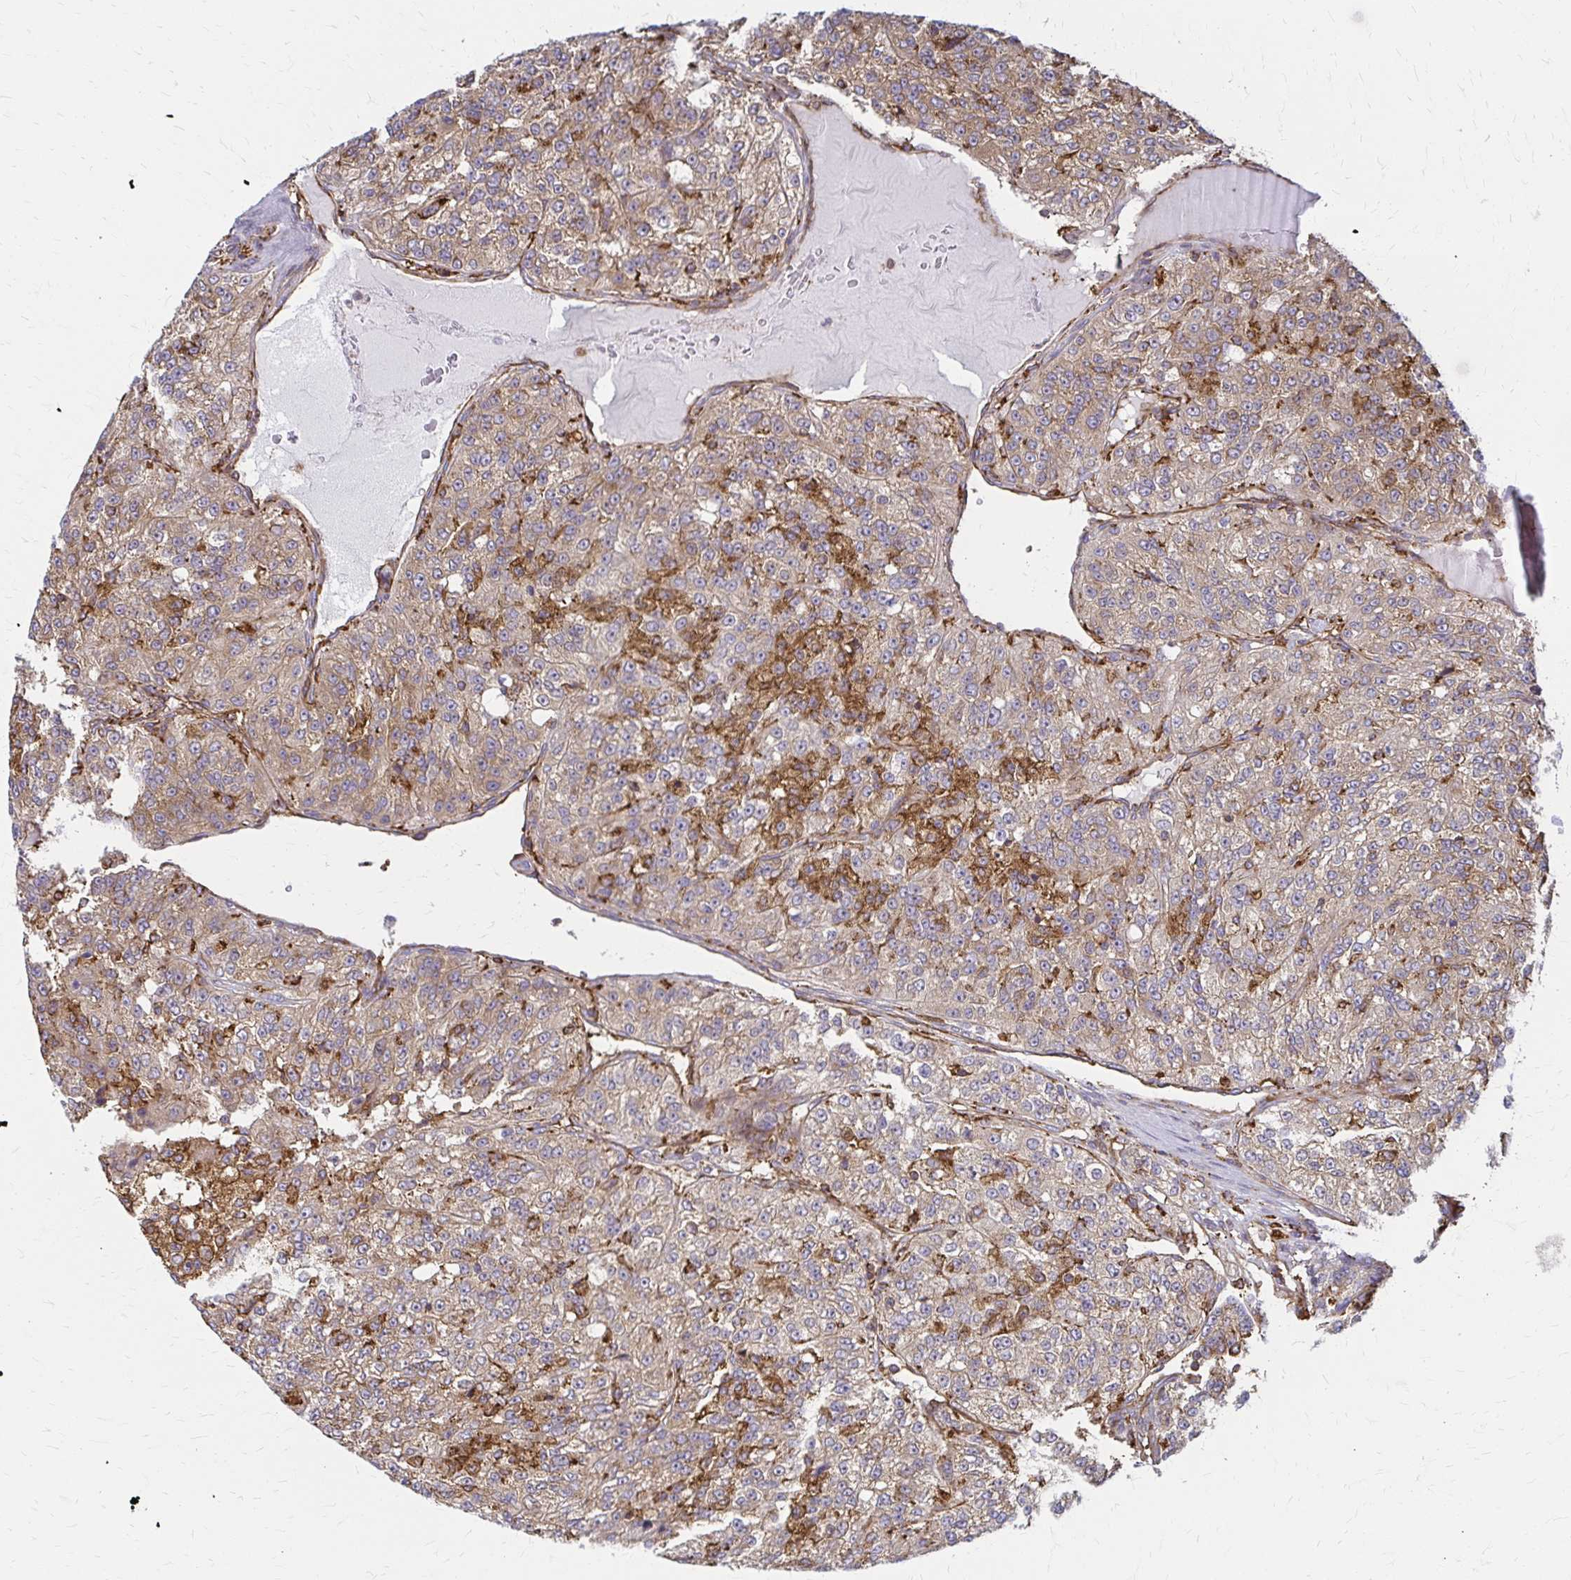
{"staining": {"intensity": "weak", "quantity": ">75%", "location": "cytoplasmic/membranous"}, "tissue": "renal cancer", "cell_type": "Tumor cells", "image_type": "cancer", "snomed": [{"axis": "morphology", "description": "Adenocarcinoma, NOS"}, {"axis": "topography", "description": "Kidney"}], "caption": "A low amount of weak cytoplasmic/membranous staining is identified in approximately >75% of tumor cells in renal adenocarcinoma tissue.", "gene": "WASF2", "patient": {"sex": "female", "age": 63}}